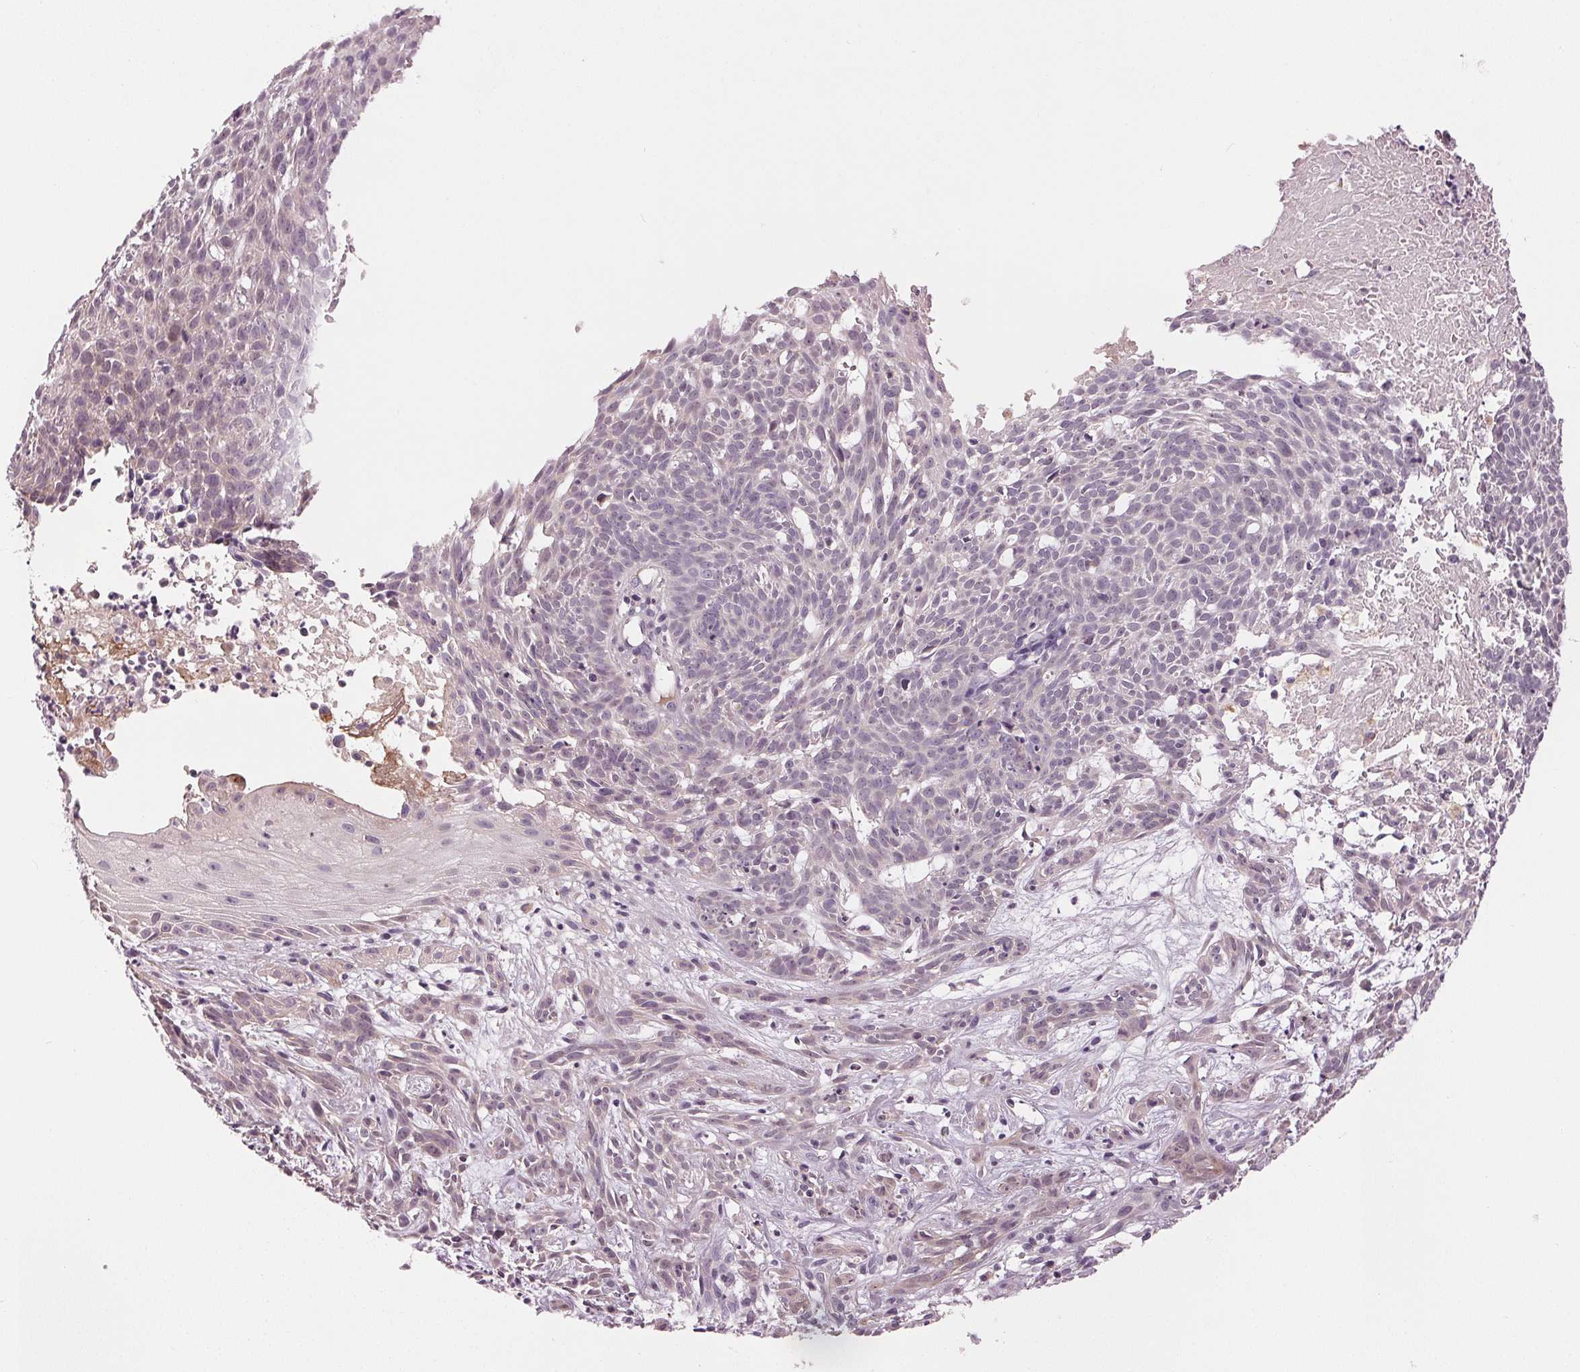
{"staining": {"intensity": "negative", "quantity": "none", "location": "none"}, "tissue": "skin cancer", "cell_type": "Tumor cells", "image_type": "cancer", "snomed": [{"axis": "morphology", "description": "Basal cell carcinoma"}, {"axis": "topography", "description": "Skin"}], "caption": "Skin cancer (basal cell carcinoma) was stained to show a protein in brown. There is no significant staining in tumor cells. The staining is performed using DAB (3,3'-diaminobenzidine) brown chromogen with nuclei counter-stained in using hematoxylin.", "gene": "ZNF605", "patient": {"sex": "male", "age": 59}}